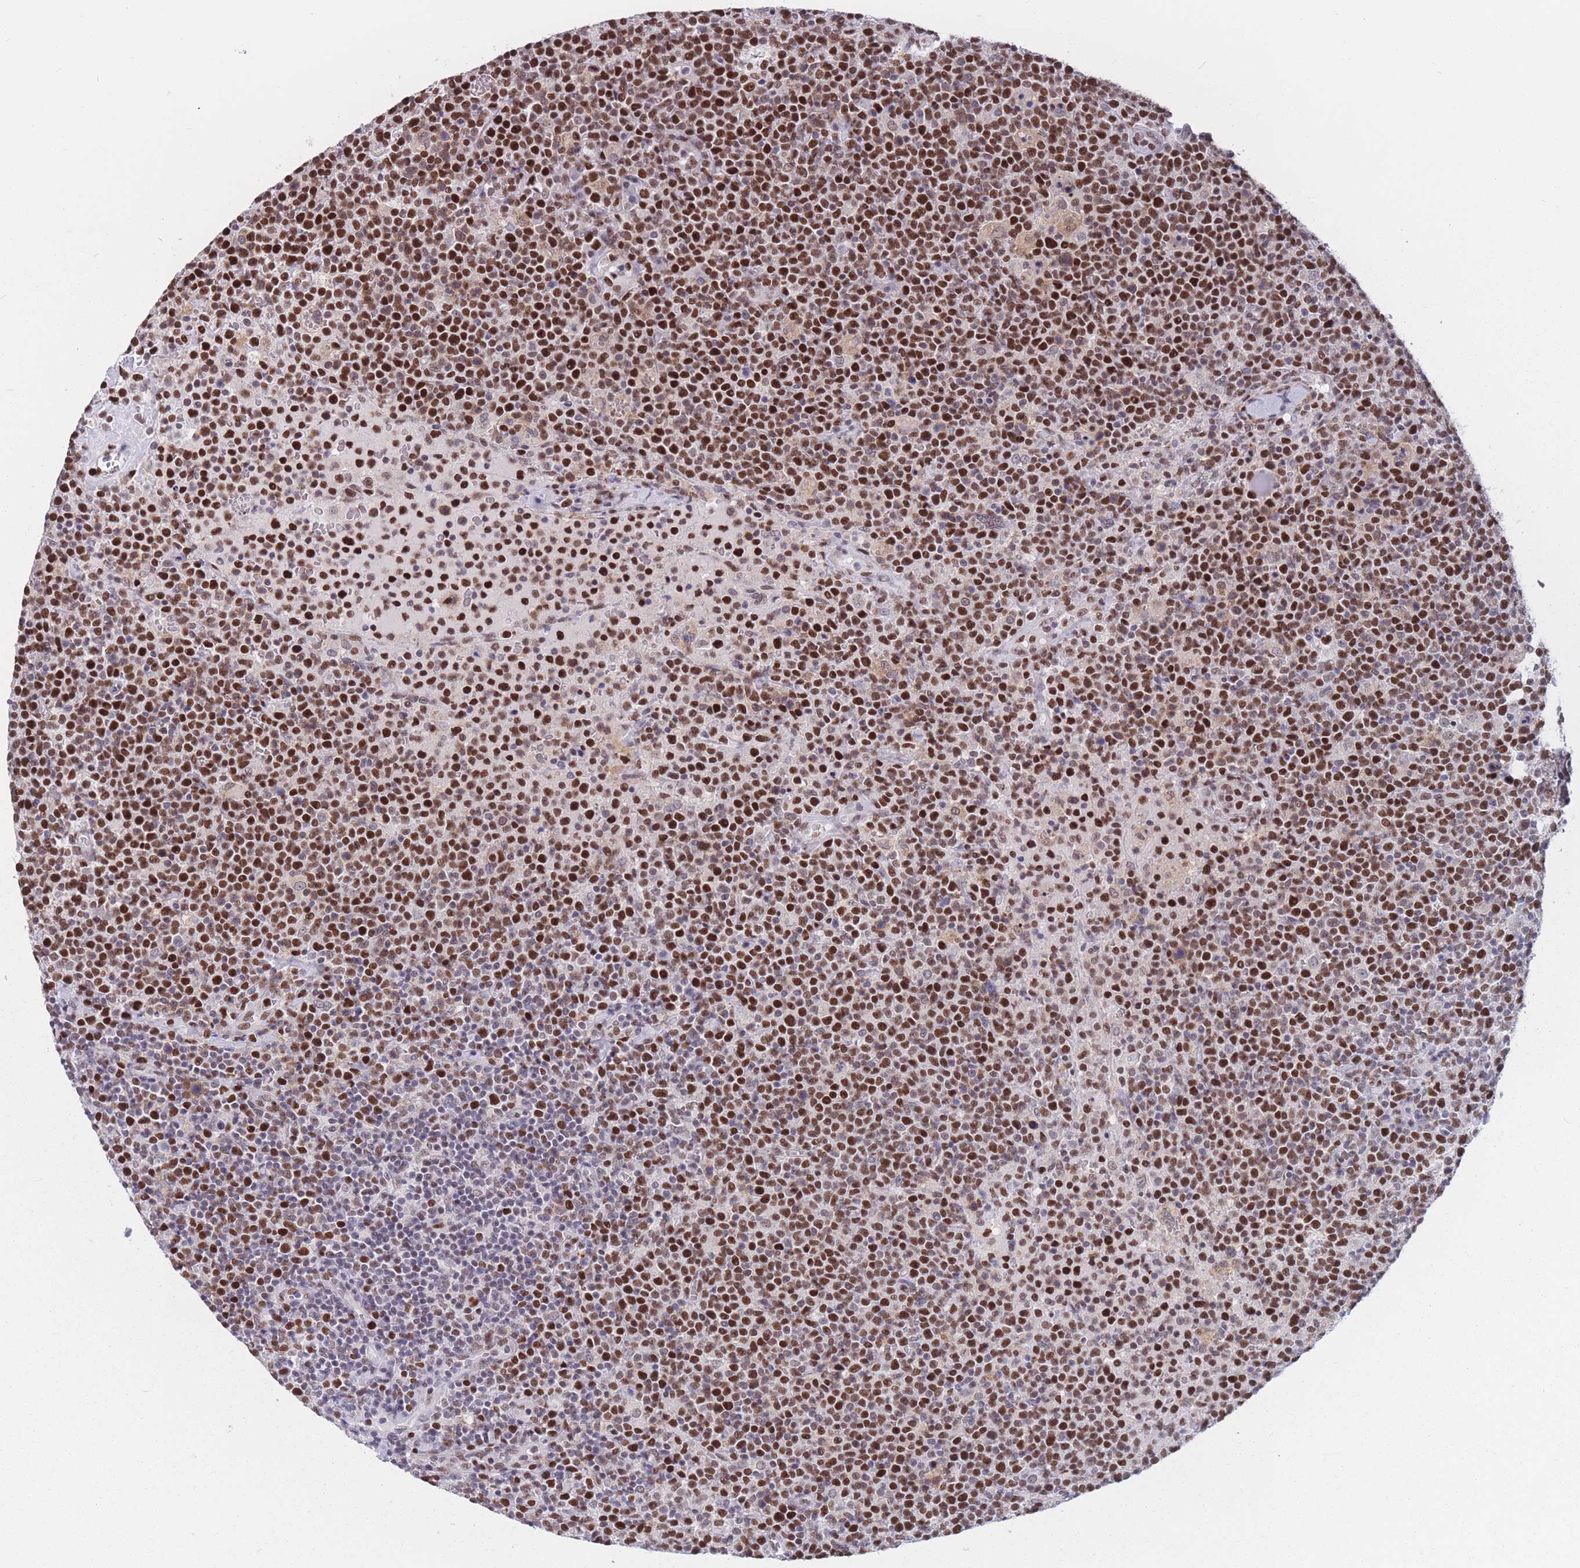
{"staining": {"intensity": "strong", "quantity": ">75%", "location": "nuclear"}, "tissue": "lymphoma", "cell_type": "Tumor cells", "image_type": "cancer", "snomed": [{"axis": "morphology", "description": "Malignant lymphoma, non-Hodgkin's type, High grade"}, {"axis": "topography", "description": "Lymph node"}], "caption": "This histopathology image reveals lymphoma stained with immunohistochemistry (IHC) to label a protein in brown. The nuclear of tumor cells show strong positivity for the protein. Nuclei are counter-stained blue.", "gene": "NASP", "patient": {"sex": "male", "age": 61}}